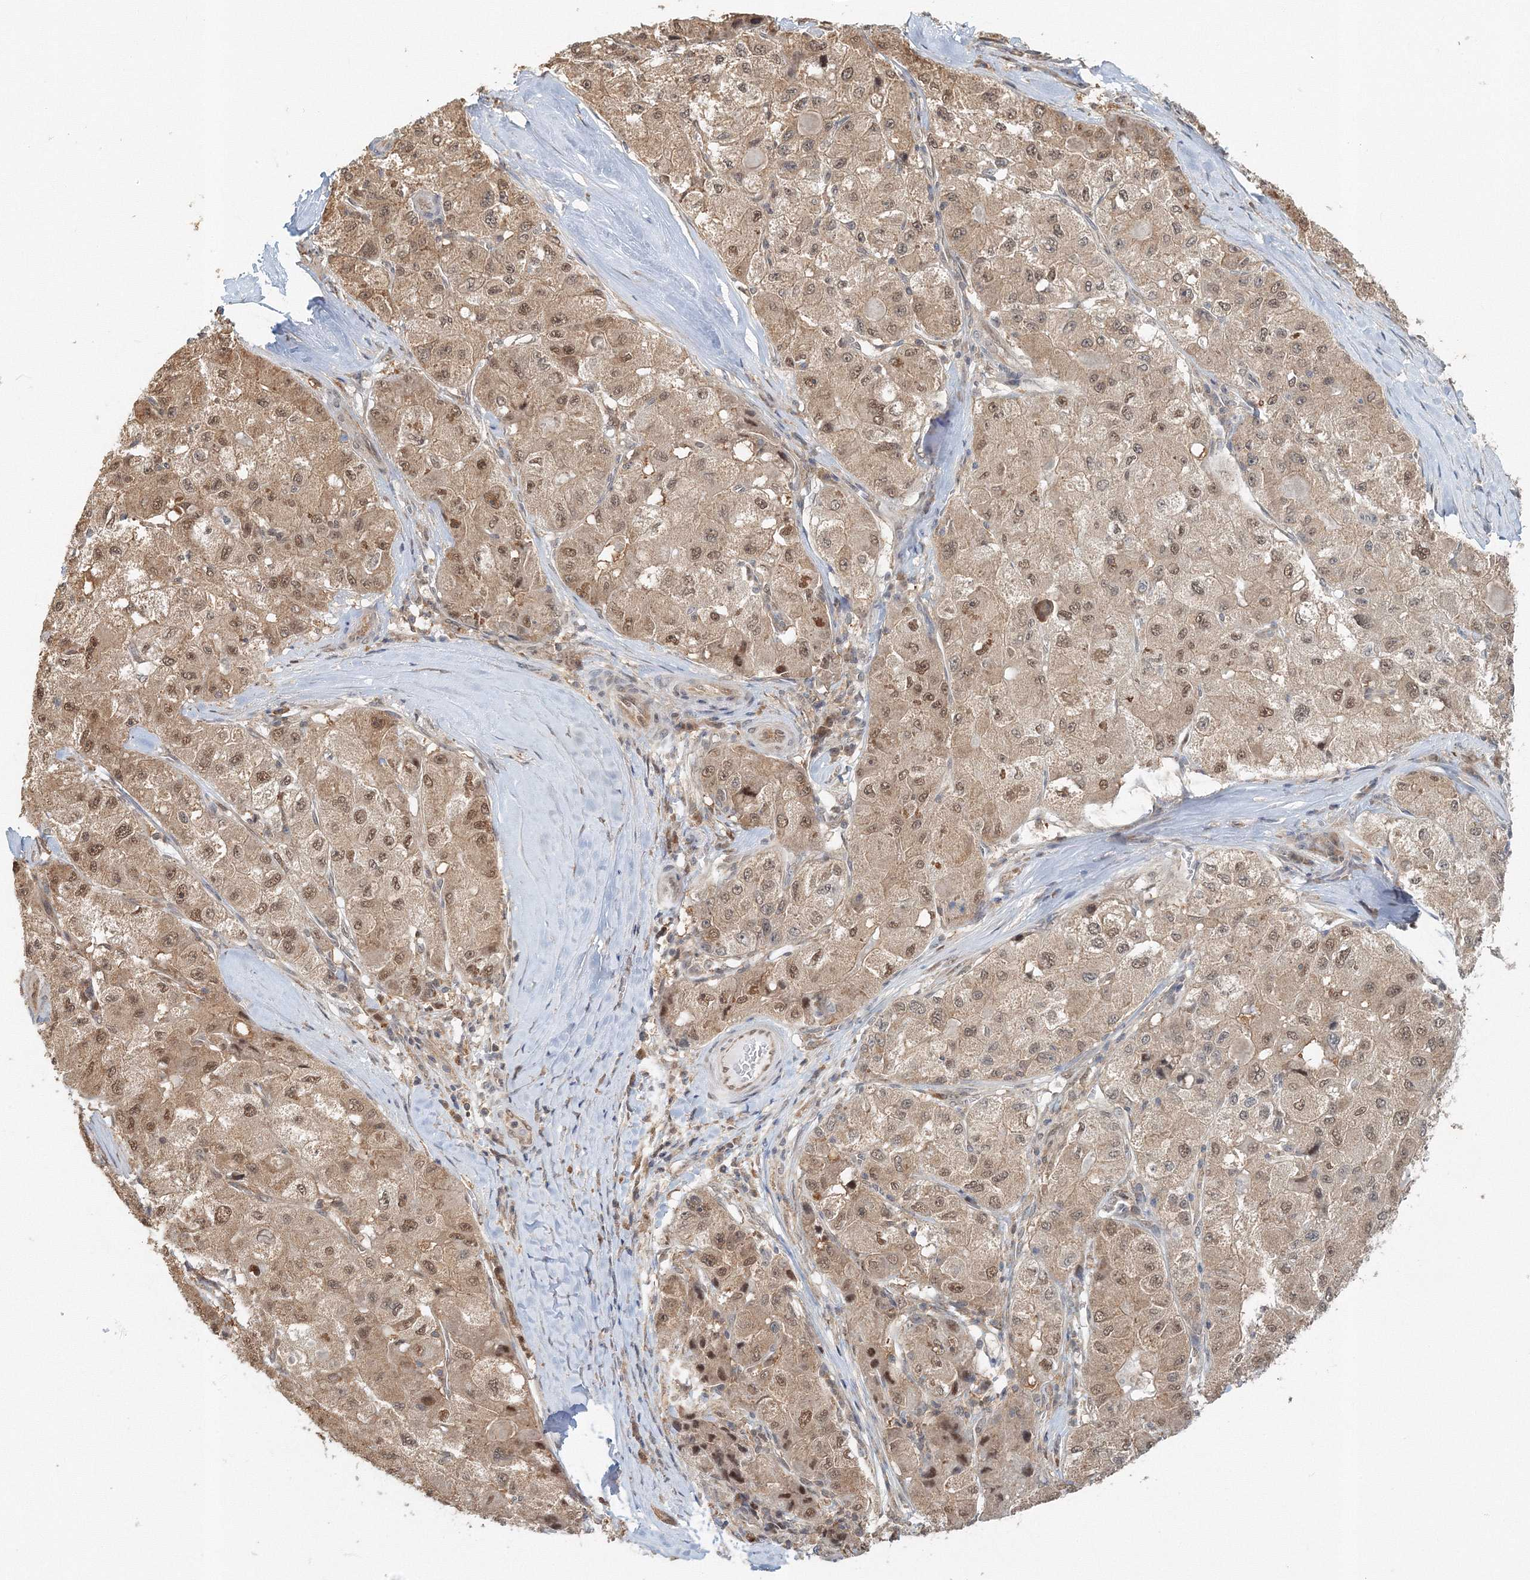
{"staining": {"intensity": "moderate", "quantity": ">75%", "location": "cytoplasmic/membranous,nuclear"}, "tissue": "liver cancer", "cell_type": "Tumor cells", "image_type": "cancer", "snomed": [{"axis": "morphology", "description": "Carcinoma, Hepatocellular, NOS"}, {"axis": "topography", "description": "Liver"}], "caption": "This is a histology image of immunohistochemistry (IHC) staining of liver cancer (hepatocellular carcinoma), which shows moderate staining in the cytoplasmic/membranous and nuclear of tumor cells.", "gene": "PSMD6", "patient": {"sex": "male", "age": 80}}